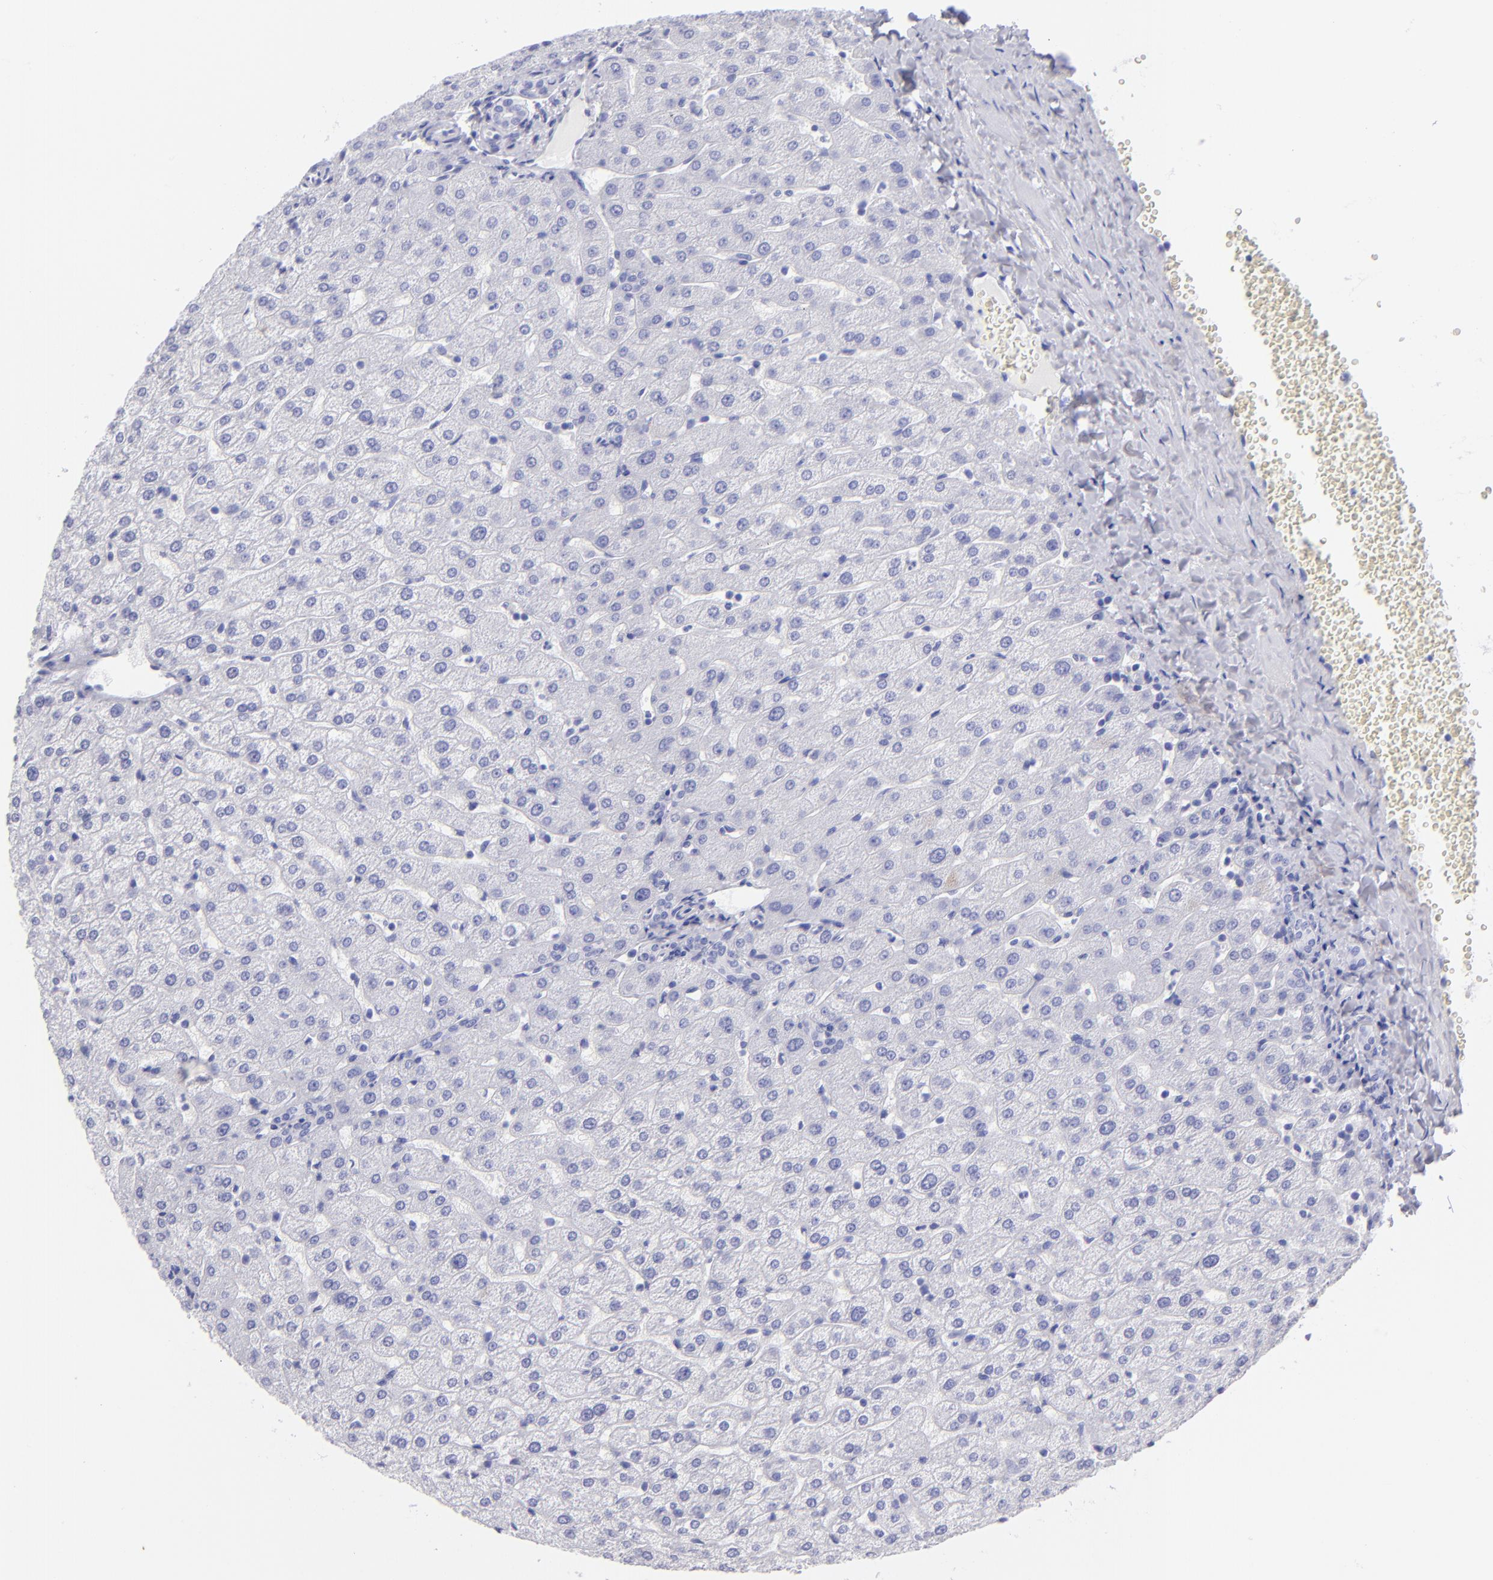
{"staining": {"intensity": "negative", "quantity": "none", "location": "none"}, "tissue": "liver", "cell_type": "Cholangiocytes", "image_type": "normal", "snomed": [{"axis": "morphology", "description": "Normal tissue, NOS"}, {"axis": "morphology", "description": "Fibrosis, NOS"}, {"axis": "topography", "description": "Liver"}], "caption": "Human liver stained for a protein using immunohistochemistry demonstrates no positivity in cholangiocytes.", "gene": "SLC1A3", "patient": {"sex": "female", "age": 29}}